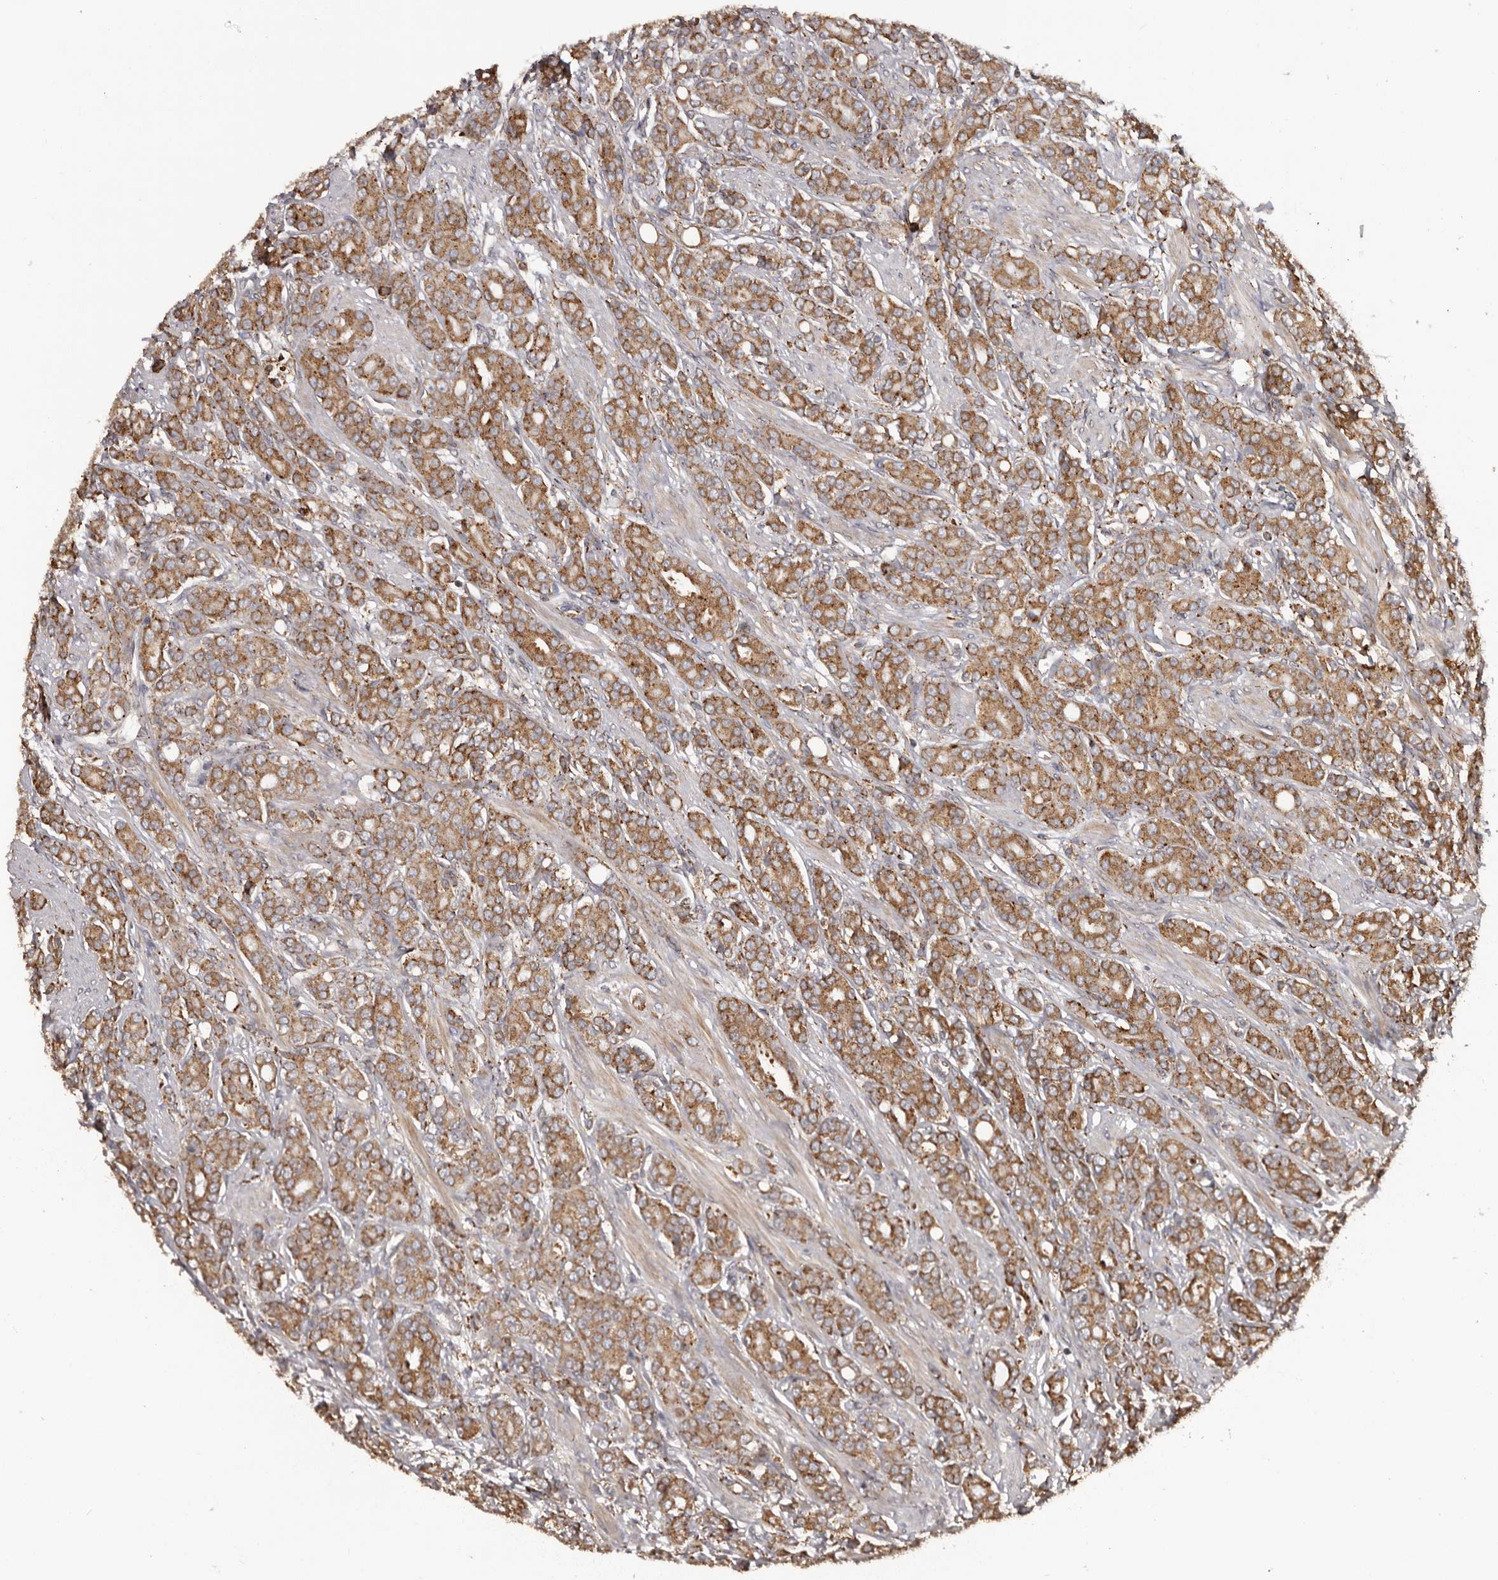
{"staining": {"intensity": "moderate", "quantity": ">75%", "location": "cytoplasmic/membranous"}, "tissue": "prostate cancer", "cell_type": "Tumor cells", "image_type": "cancer", "snomed": [{"axis": "morphology", "description": "Adenocarcinoma, High grade"}, {"axis": "topography", "description": "Prostate"}], "caption": "The photomicrograph reveals immunohistochemical staining of prostate adenocarcinoma (high-grade). There is moderate cytoplasmic/membranous staining is present in about >75% of tumor cells.", "gene": "NUP43", "patient": {"sex": "male", "age": 62}}